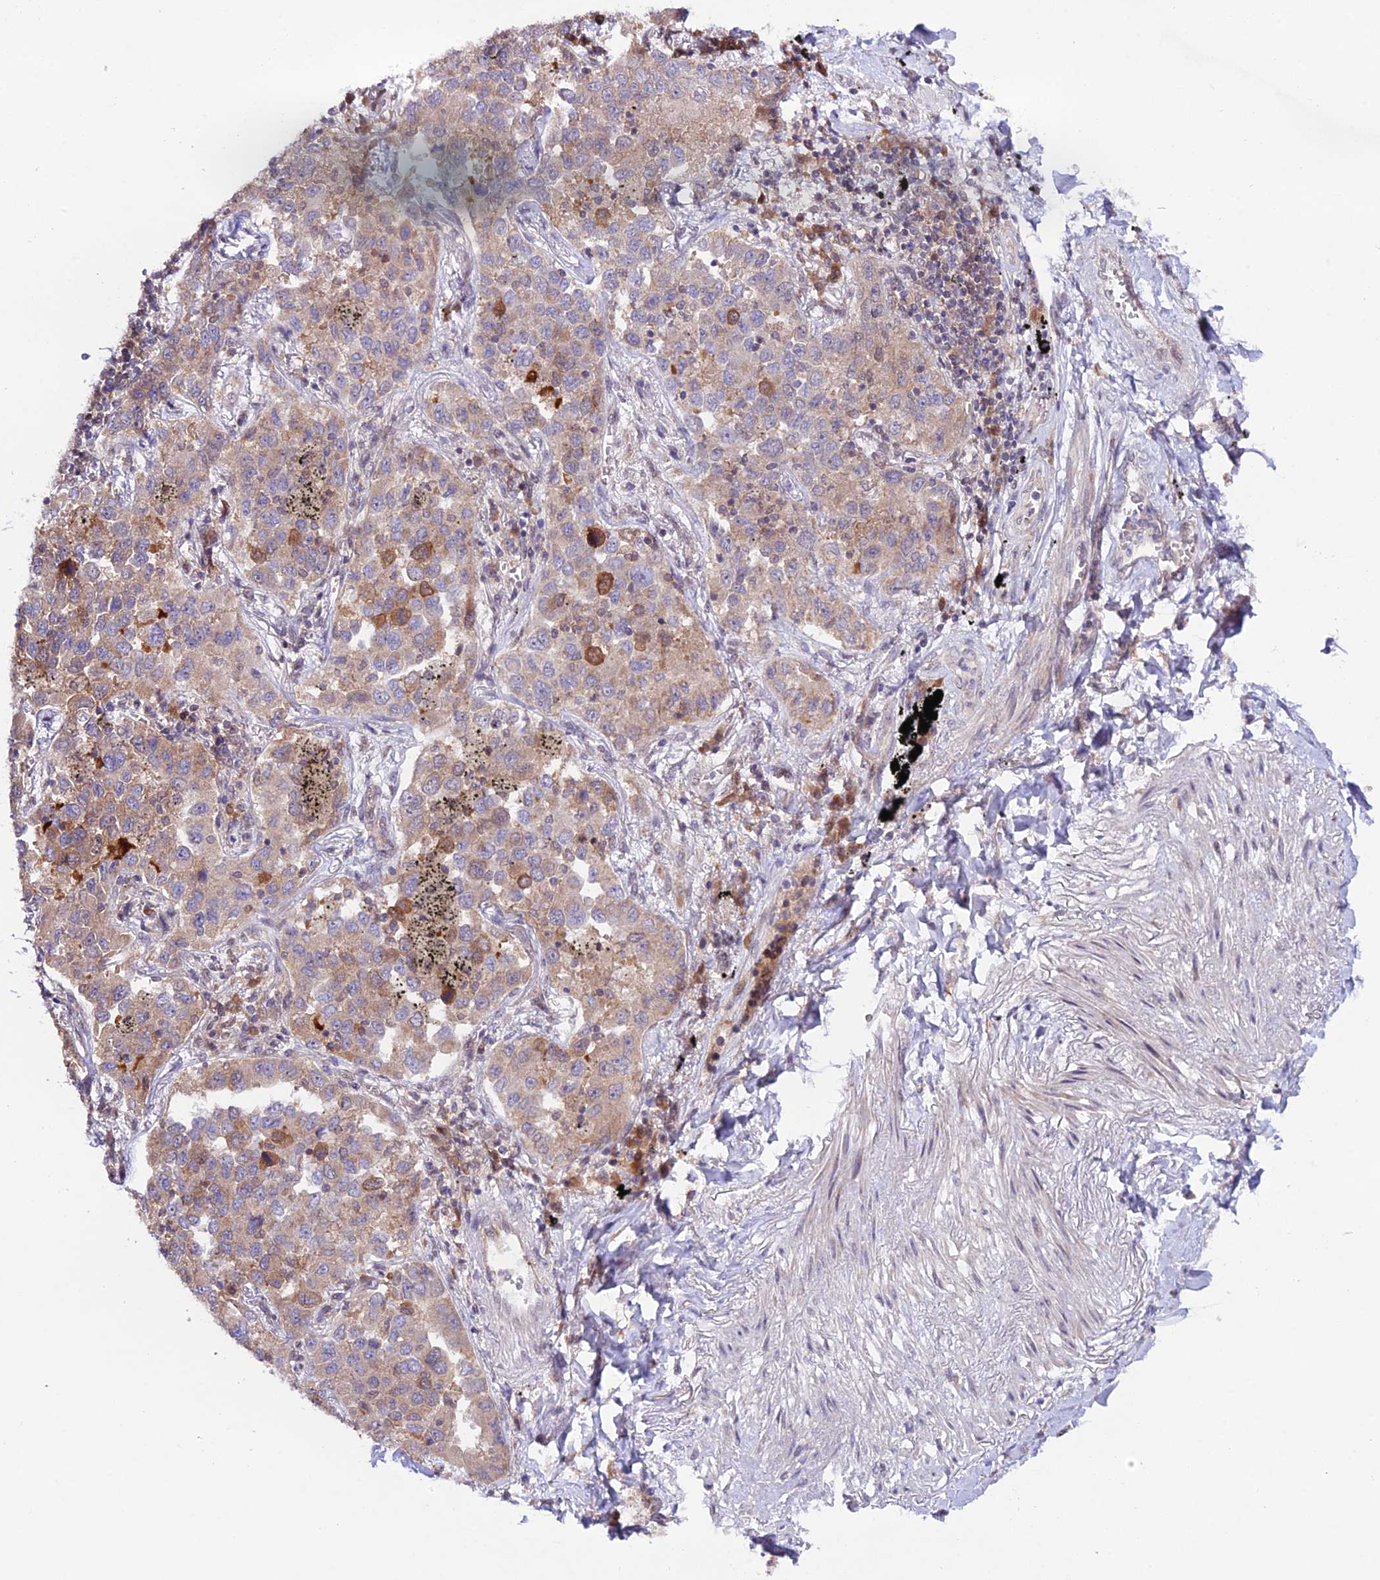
{"staining": {"intensity": "moderate", "quantity": "<25%", "location": "cytoplasmic/membranous"}, "tissue": "lung cancer", "cell_type": "Tumor cells", "image_type": "cancer", "snomed": [{"axis": "morphology", "description": "Adenocarcinoma, NOS"}, {"axis": "topography", "description": "Lung"}], "caption": "DAB (3,3'-diaminobenzidine) immunohistochemical staining of adenocarcinoma (lung) exhibits moderate cytoplasmic/membranous protein positivity in about <25% of tumor cells.", "gene": "TRIM40", "patient": {"sex": "male", "age": 67}}